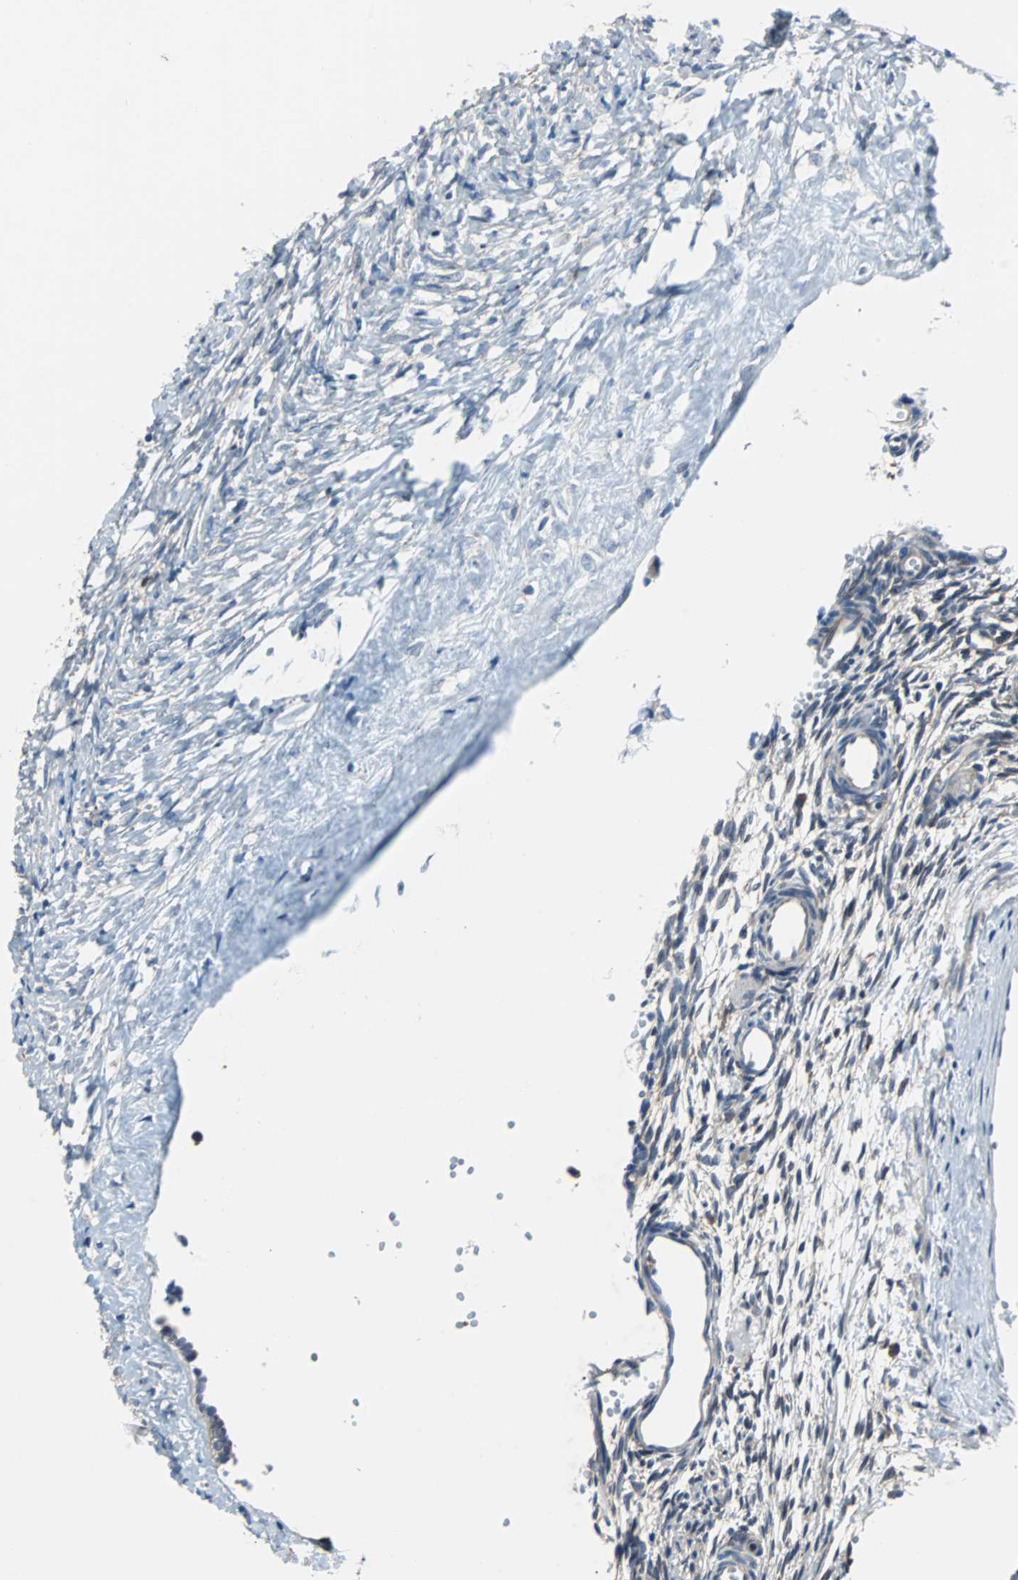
{"staining": {"intensity": "weak", "quantity": ">75%", "location": "cytoplasmic/membranous"}, "tissue": "ovary", "cell_type": "Ovarian stroma cells", "image_type": "normal", "snomed": [{"axis": "morphology", "description": "Normal tissue, NOS"}, {"axis": "topography", "description": "Ovary"}], "caption": "Immunohistochemistry (DAB) staining of unremarkable ovary shows weak cytoplasmic/membranous protein staining in approximately >75% of ovarian stroma cells.", "gene": "PAK1", "patient": {"sex": "female", "age": 35}}